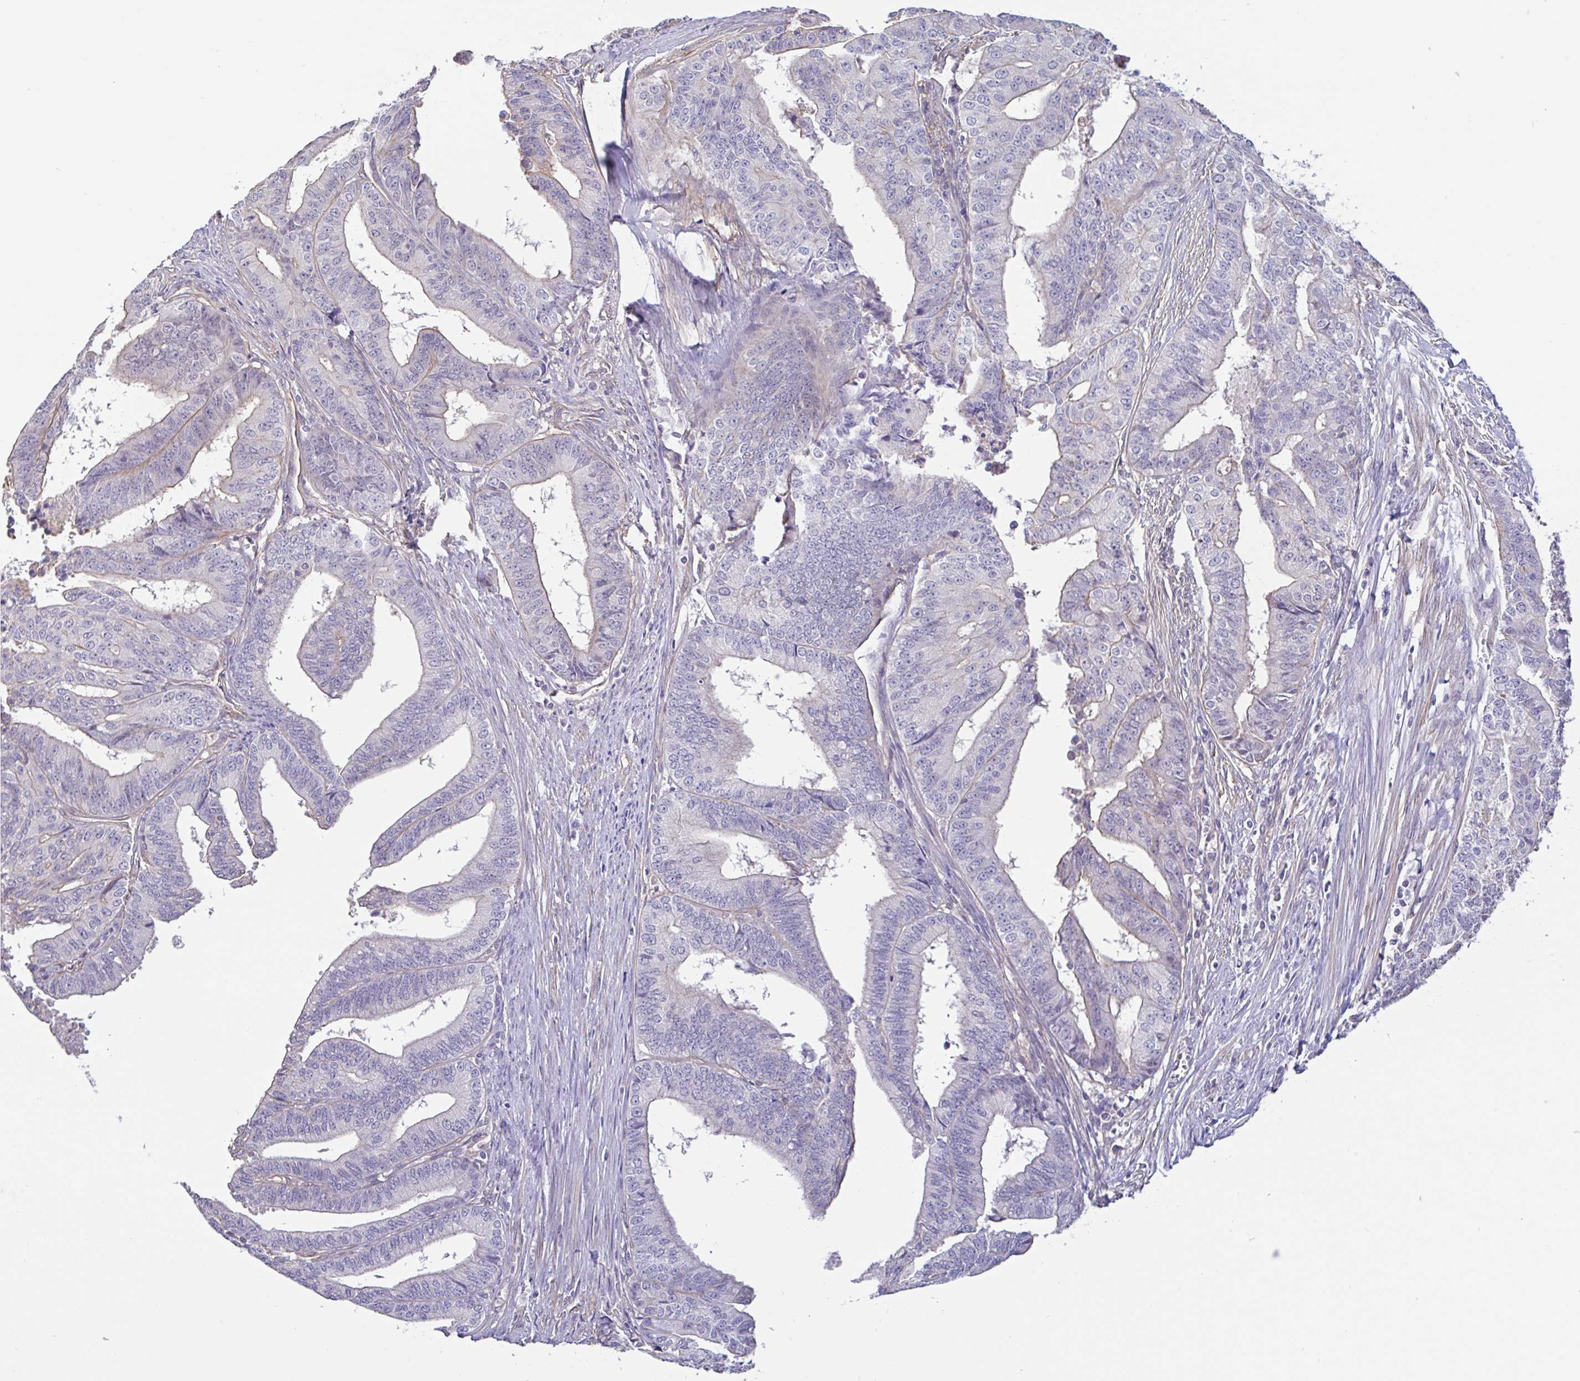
{"staining": {"intensity": "negative", "quantity": "none", "location": "none"}, "tissue": "endometrial cancer", "cell_type": "Tumor cells", "image_type": "cancer", "snomed": [{"axis": "morphology", "description": "Adenocarcinoma, NOS"}, {"axis": "topography", "description": "Endometrium"}], "caption": "This is an immunohistochemistry photomicrograph of human endometrial cancer (adenocarcinoma). There is no staining in tumor cells.", "gene": "PLCD4", "patient": {"sex": "female", "age": 65}}